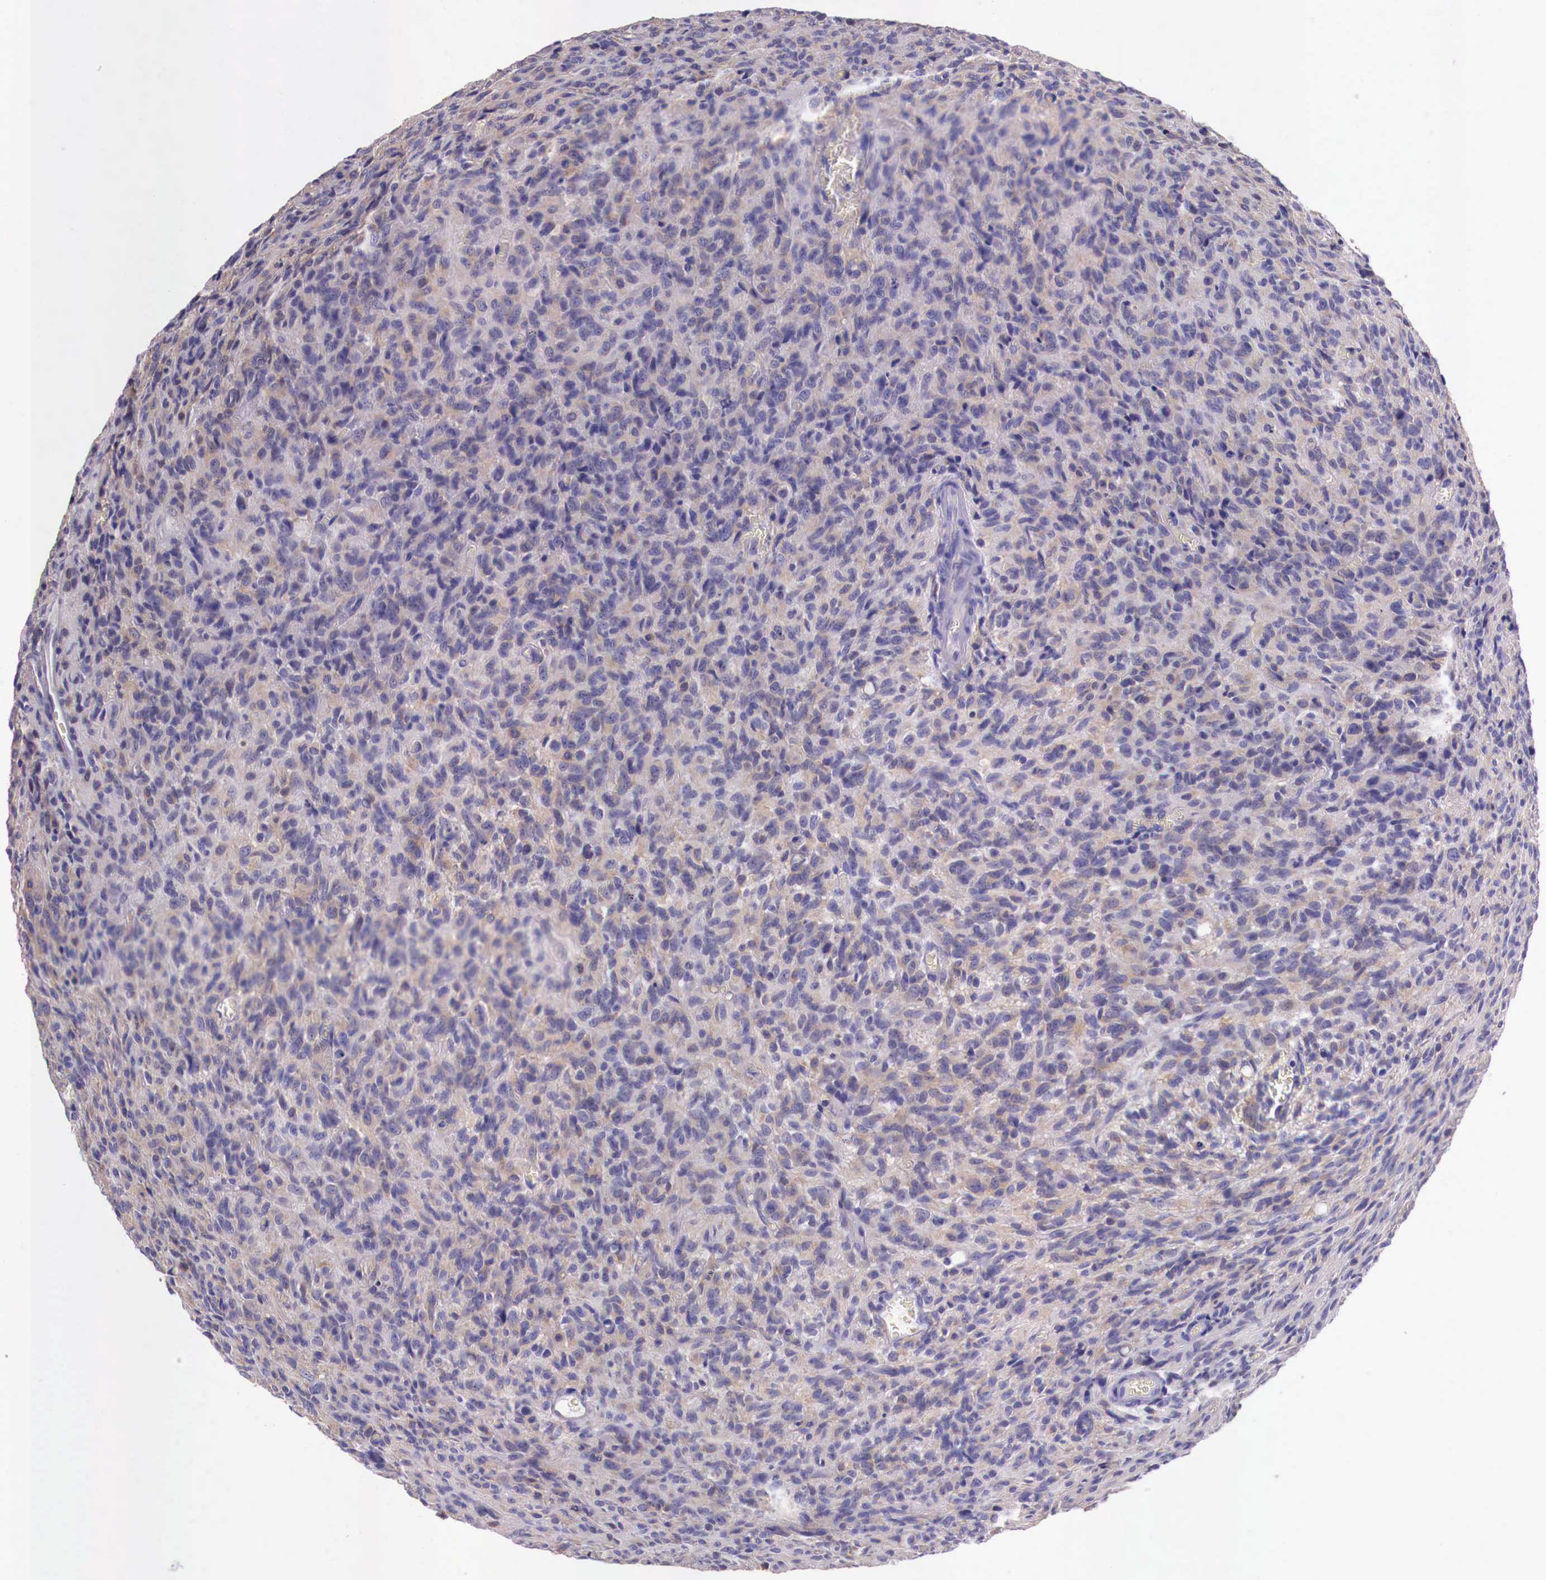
{"staining": {"intensity": "weak", "quantity": ">75%", "location": "cytoplasmic/membranous"}, "tissue": "glioma", "cell_type": "Tumor cells", "image_type": "cancer", "snomed": [{"axis": "morphology", "description": "Glioma, malignant, High grade"}, {"axis": "topography", "description": "Brain"}], "caption": "Brown immunohistochemical staining in glioma exhibits weak cytoplasmic/membranous positivity in approximately >75% of tumor cells.", "gene": "GRIPAP1", "patient": {"sex": "male", "age": 56}}